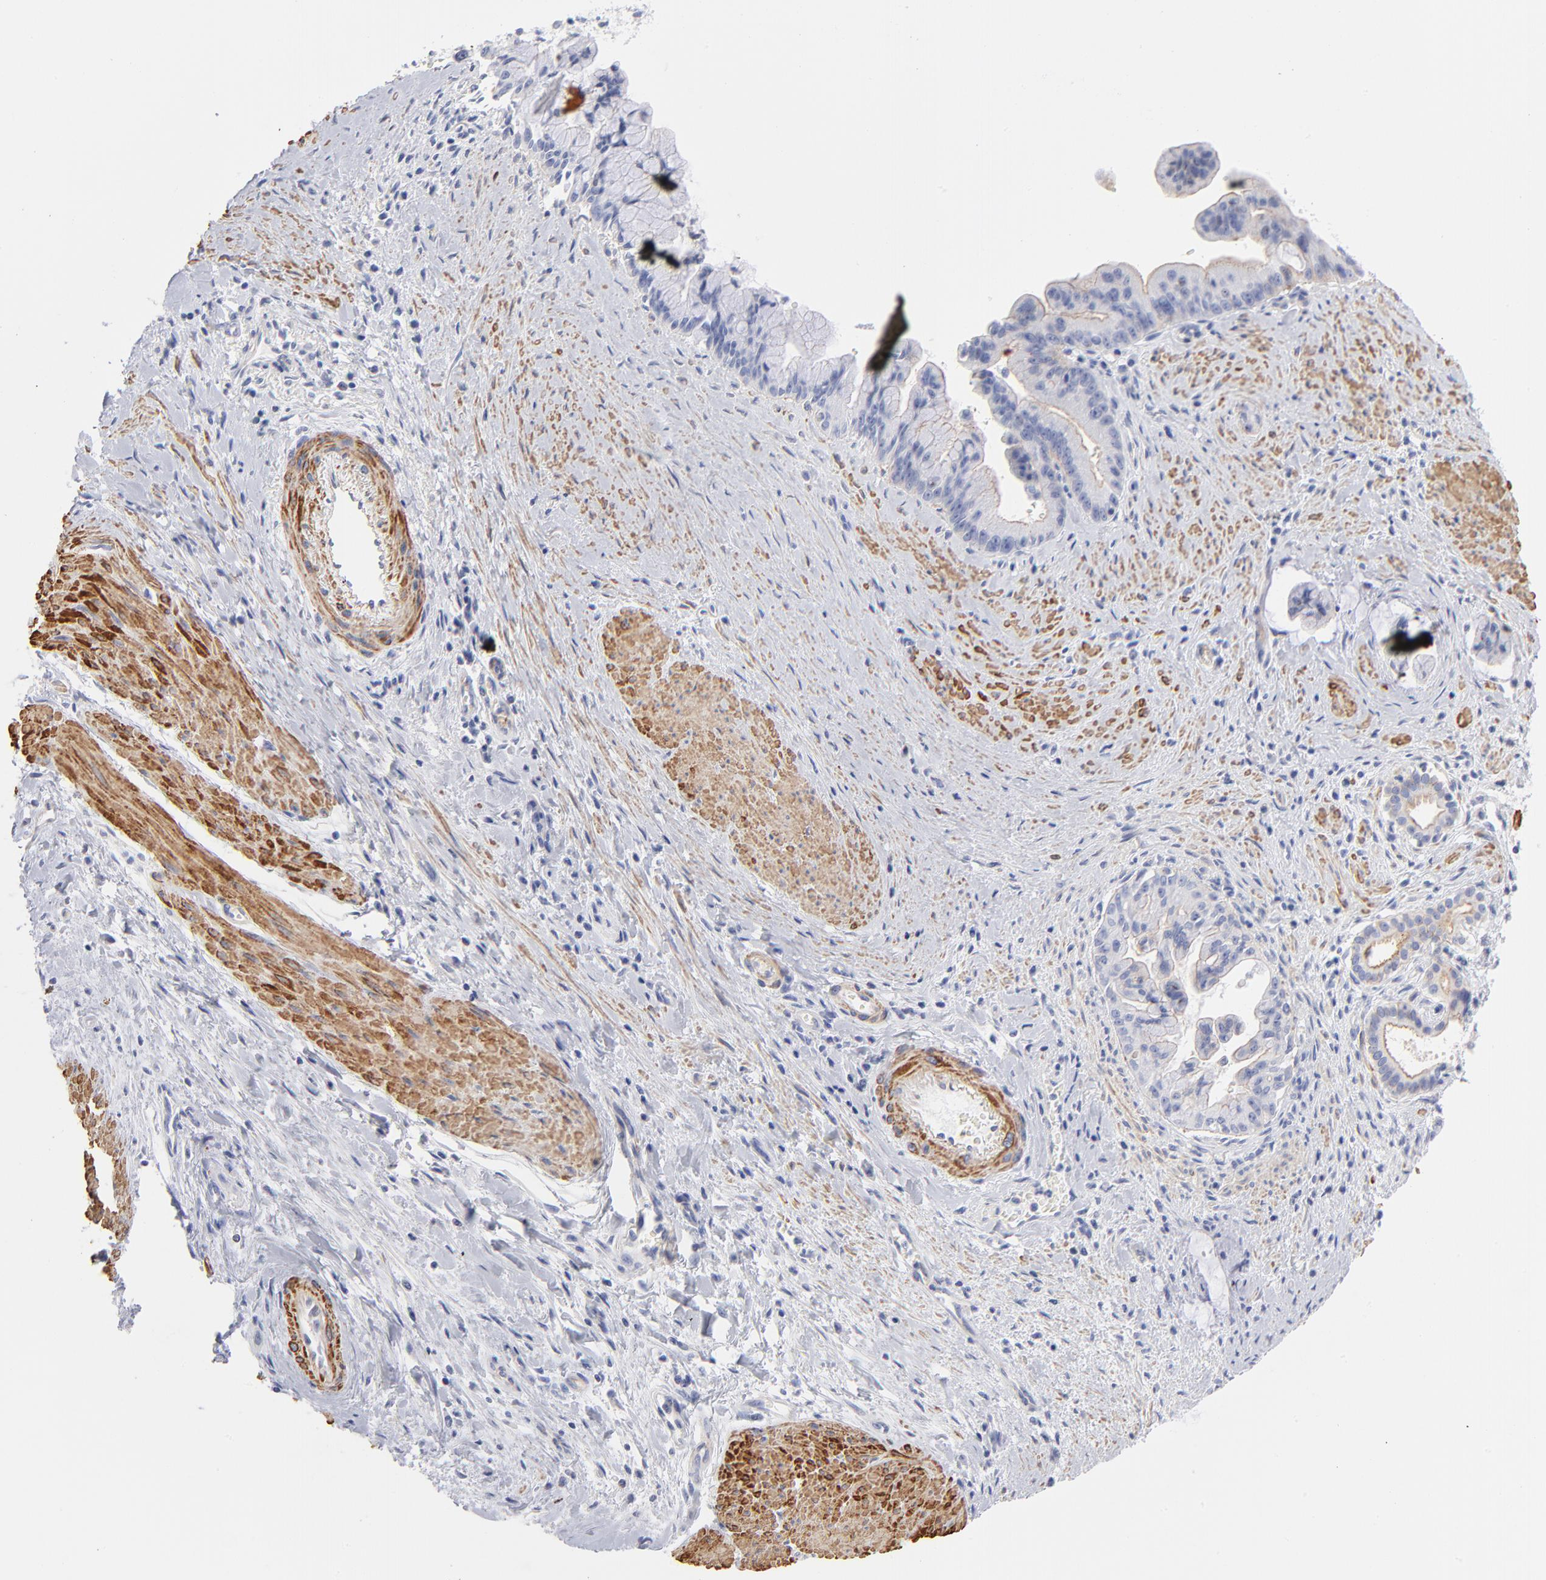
{"staining": {"intensity": "weak", "quantity": "25%-75%", "location": "cytoplasmic/membranous"}, "tissue": "pancreatic cancer", "cell_type": "Tumor cells", "image_type": "cancer", "snomed": [{"axis": "morphology", "description": "Adenocarcinoma, NOS"}, {"axis": "topography", "description": "Pancreas"}], "caption": "Adenocarcinoma (pancreatic) stained with a protein marker exhibits weak staining in tumor cells.", "gene": "ACTA2", "patient": {"sex": "male", "age": 59}}